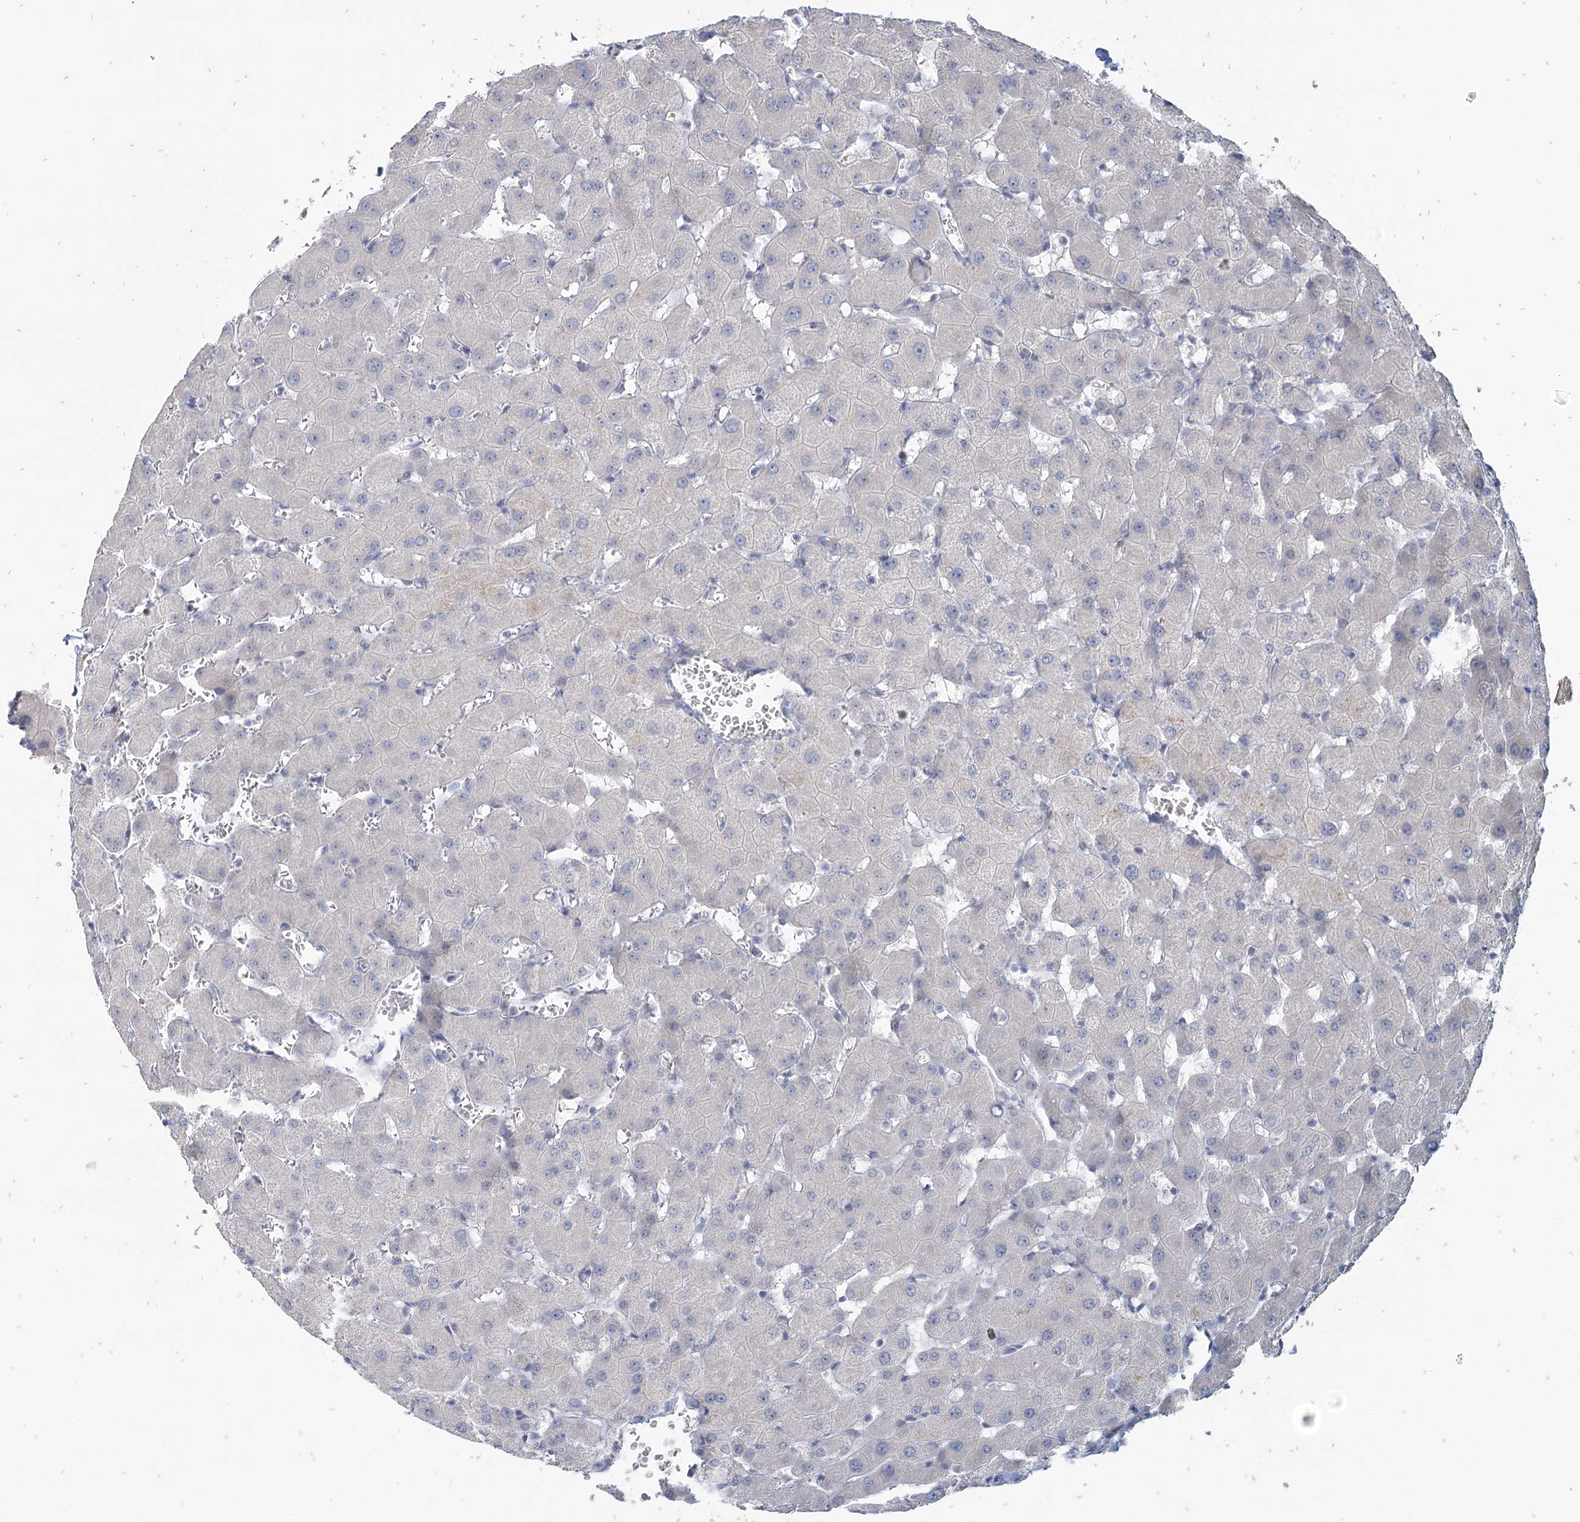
{"staining": {"intensity": "negative", "quantity": "none", "location": "none"}, "tissue": "liver", "cell_type": "Cholangiocytes", "image_type": "normal", "snomed": [{"axis": "morphology", "description": "Normal tissue, NOS"}, {"axis": "topography", "description": "Liver"}], "caption": "Immunohistochemistry (IHC) of unremarkable liver shows no expression in cholangiocytes. (DAB IHC visualized using brightfield microscopy, high magnification).", "gene": "SLC9A3", "patient": {"sex": "female", "age": 63}}